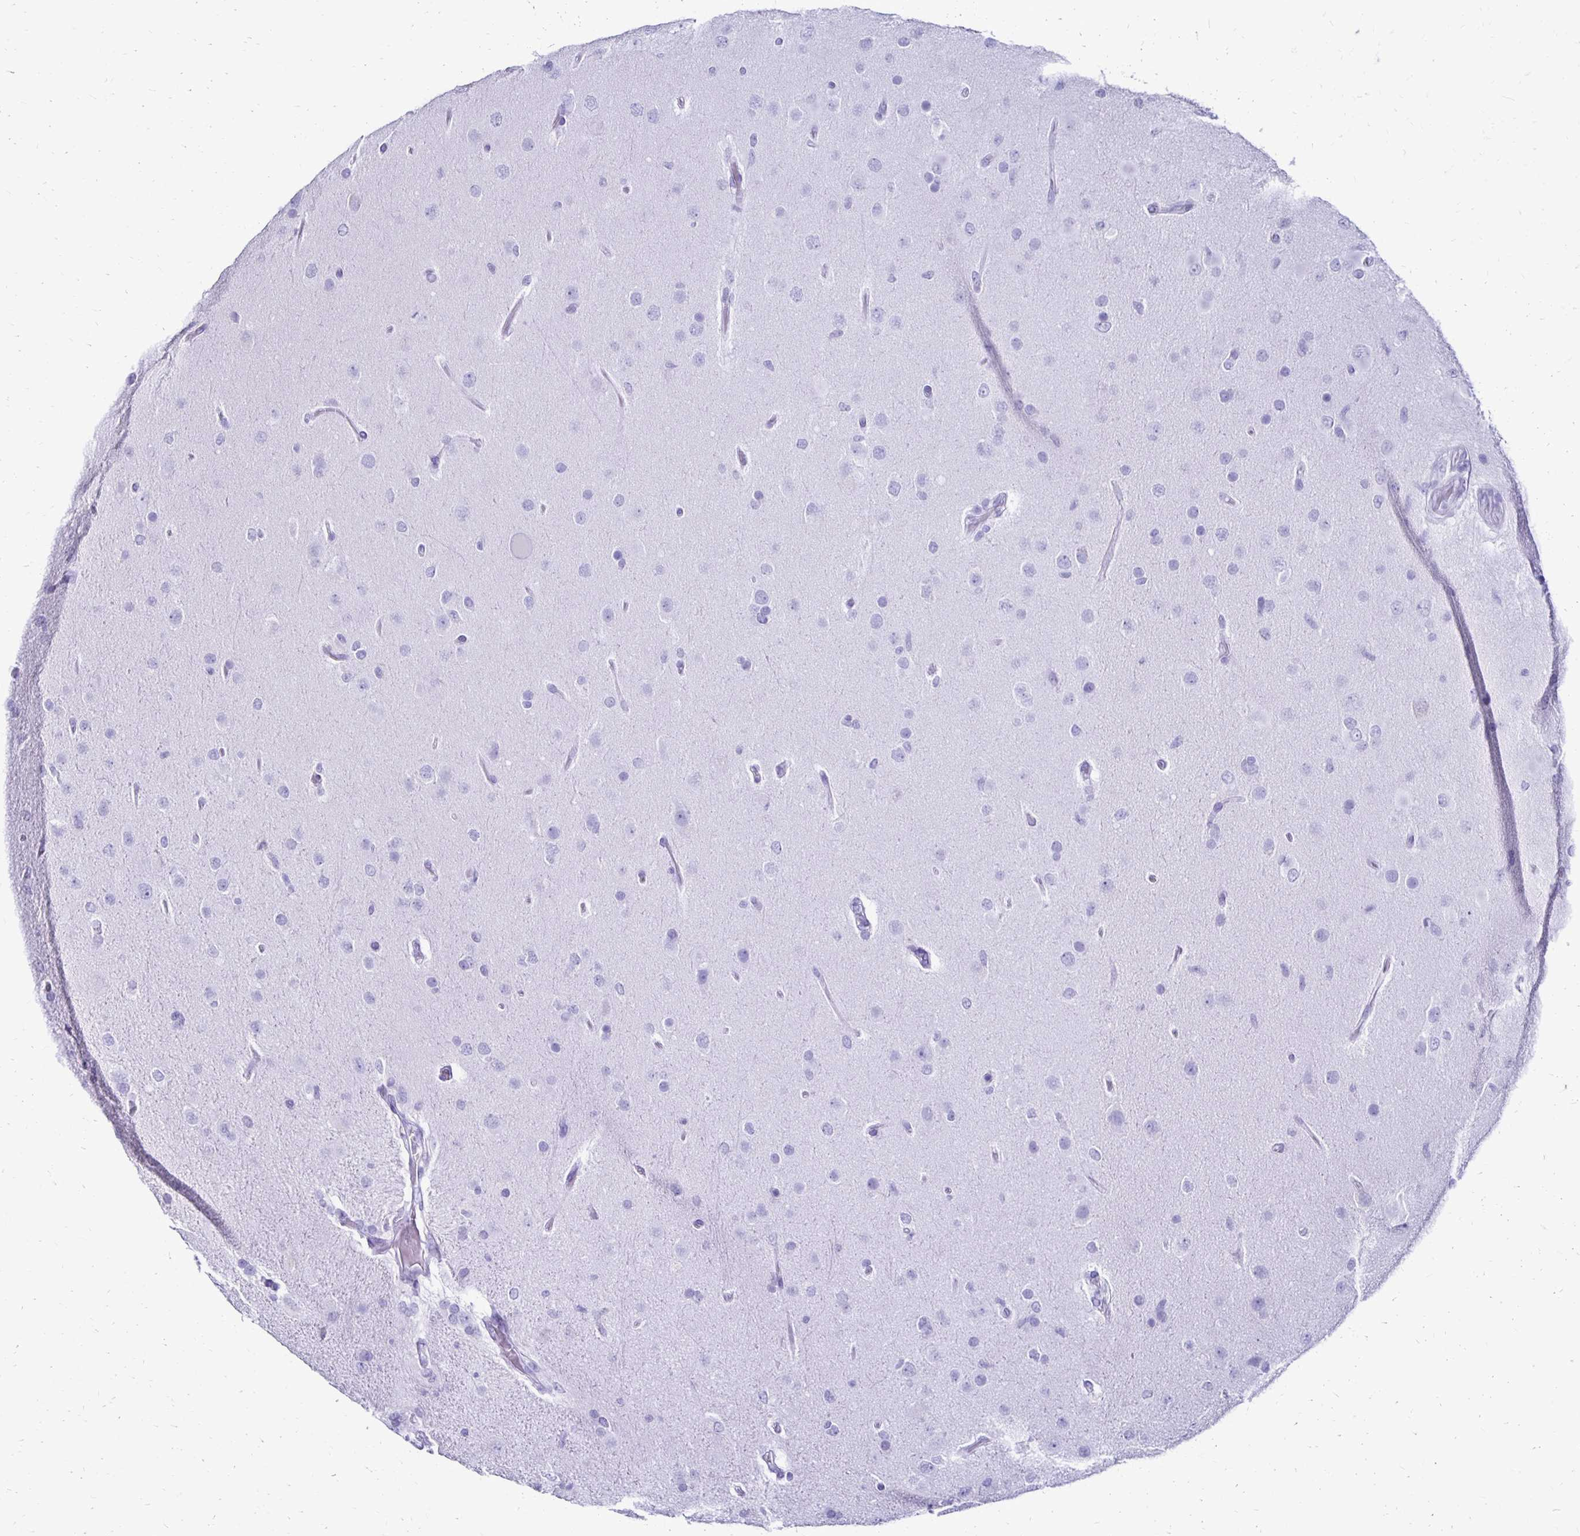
{"staining": {"intensity": "negative", "quantity": "none", "location": "none"}, "tissue": "glioma", "cell_type": "Tumor cells", "image_type": "cancer", "snomed": [{"axis": "morphology", "description": "Glioma, malignant, High grade"}, {"axis": "topography", "description": "Brain"}], "caption": "There is no significant staining in tumor cells of malignant glioma (high-grade).", "gene": "CST5", "patient": {"sex": "male", "age": 53}}